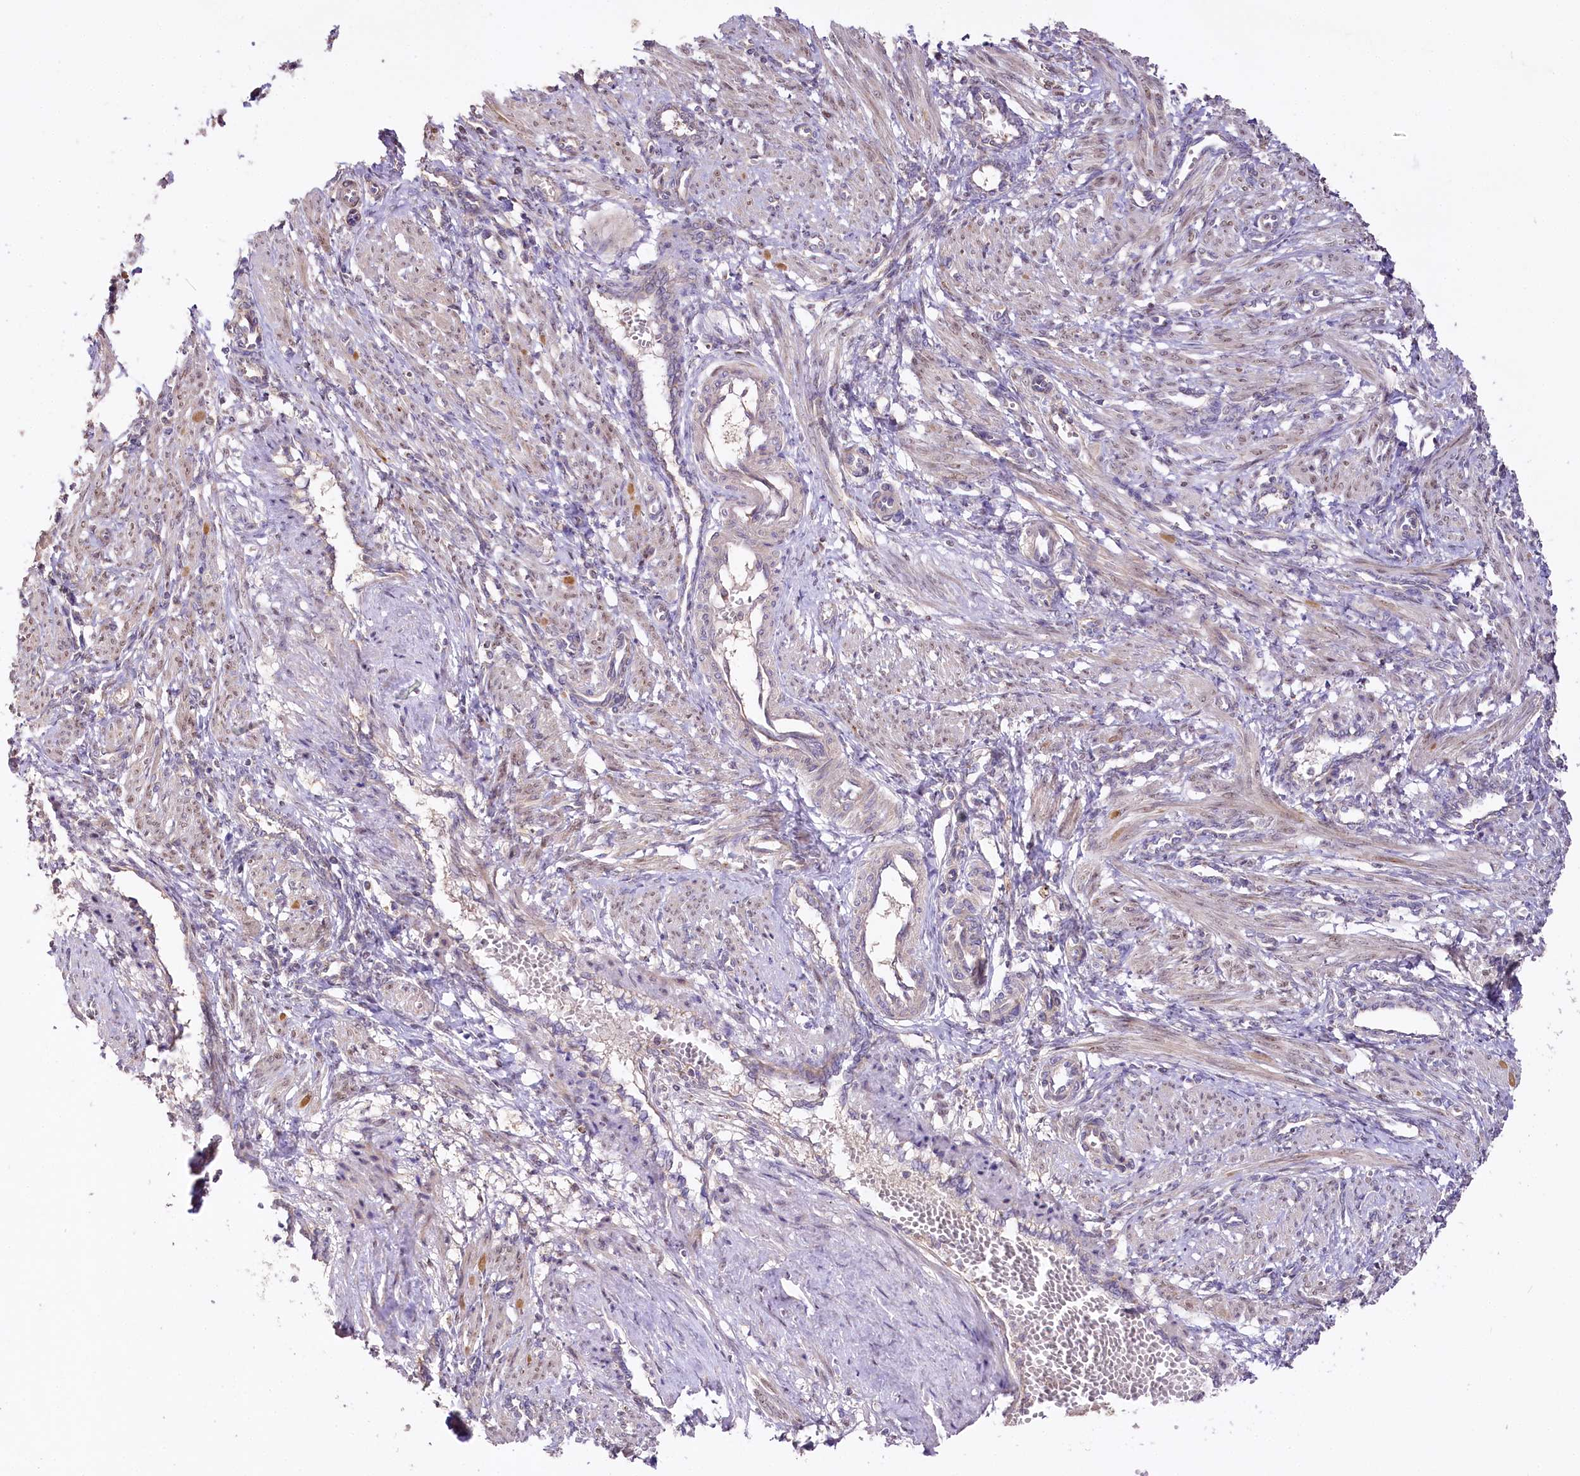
{"staining": {"intensity": "weak", "quantity": "25%-75%", "location": "cytoplasmic/membranous"}, "tissue": "smooth muscle", "cell_type": "Smooth muscle cells", "image_type": "normal", "snomed": [{"axis": "morphology", "description": "Normal tissue, NOS"}, {"axis": "topography", "description": "Endometrium"}], "caption": "Smooth muscle cells exhibit low levels of weak cytoplasmic/membranous staining in about 25%-75% of cells in benign human smooth muscle.", "gene": "ZNF226", "patient": {"sex": "female", "age": 33}}